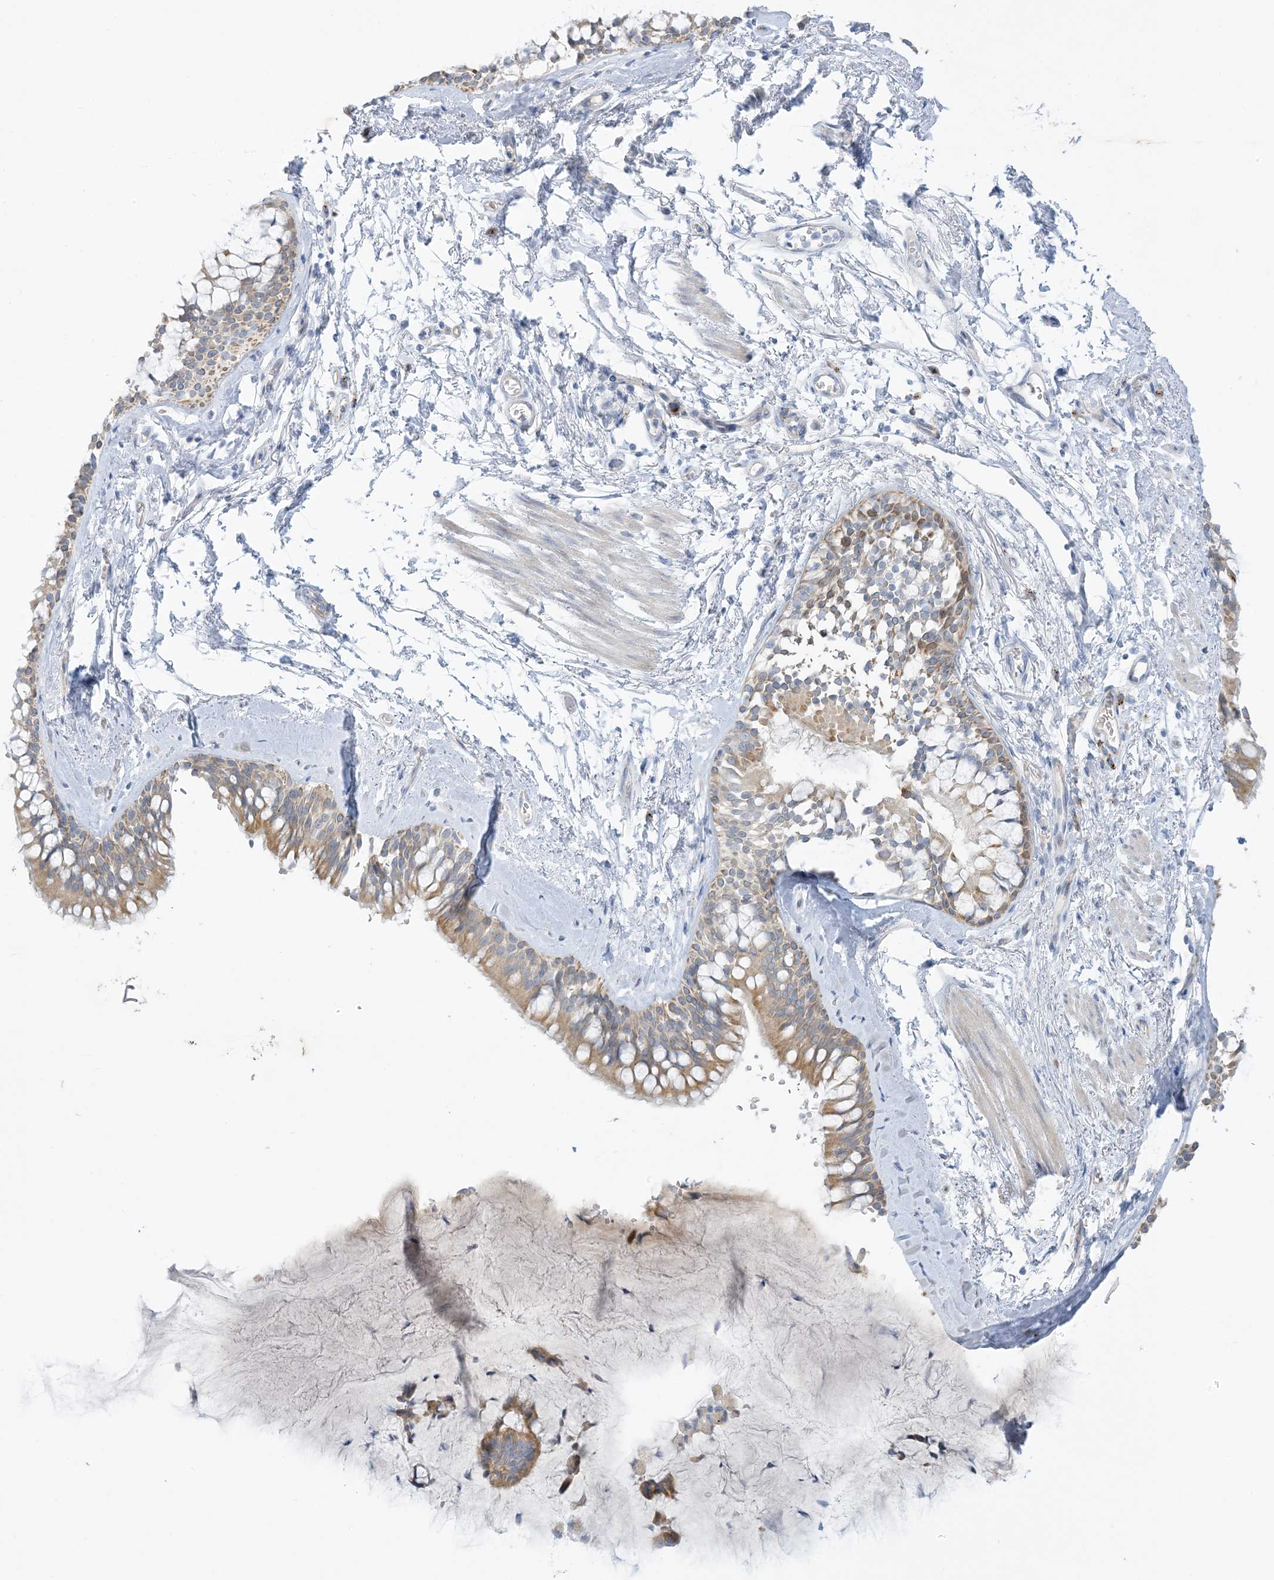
{"staining": {"intensity": "moderate", "quantity": ">75%", "location": "cytoplasmic/membranous"}, "tissue": "bronchus", "cell_type": "Respiratory epithelial cells", "image_type": "normal", "snomed": [{"axis": "morphology", "description": "Normal tissue, NOS"}, {"axis": "morphology", "description": "Inflammation, NOS"}, {"axis": "topography", "description": "Cartilage tissue"}, {"axis": "topography", "description": "Bronchus"}, {"axis": "topography", "description": "Lung"}], "caption": "A high-resolution histopathology image shows IHC staining of normal bronchus, which exhibits moderate cytoplasmic/membranous expression in about >75% of respiratory epithelial cells. (DAB IHC, brown staining for protein, blue staining for nuclei).", "gene": "XIRP2", "patient": {"sex": "female", "age": 64}}